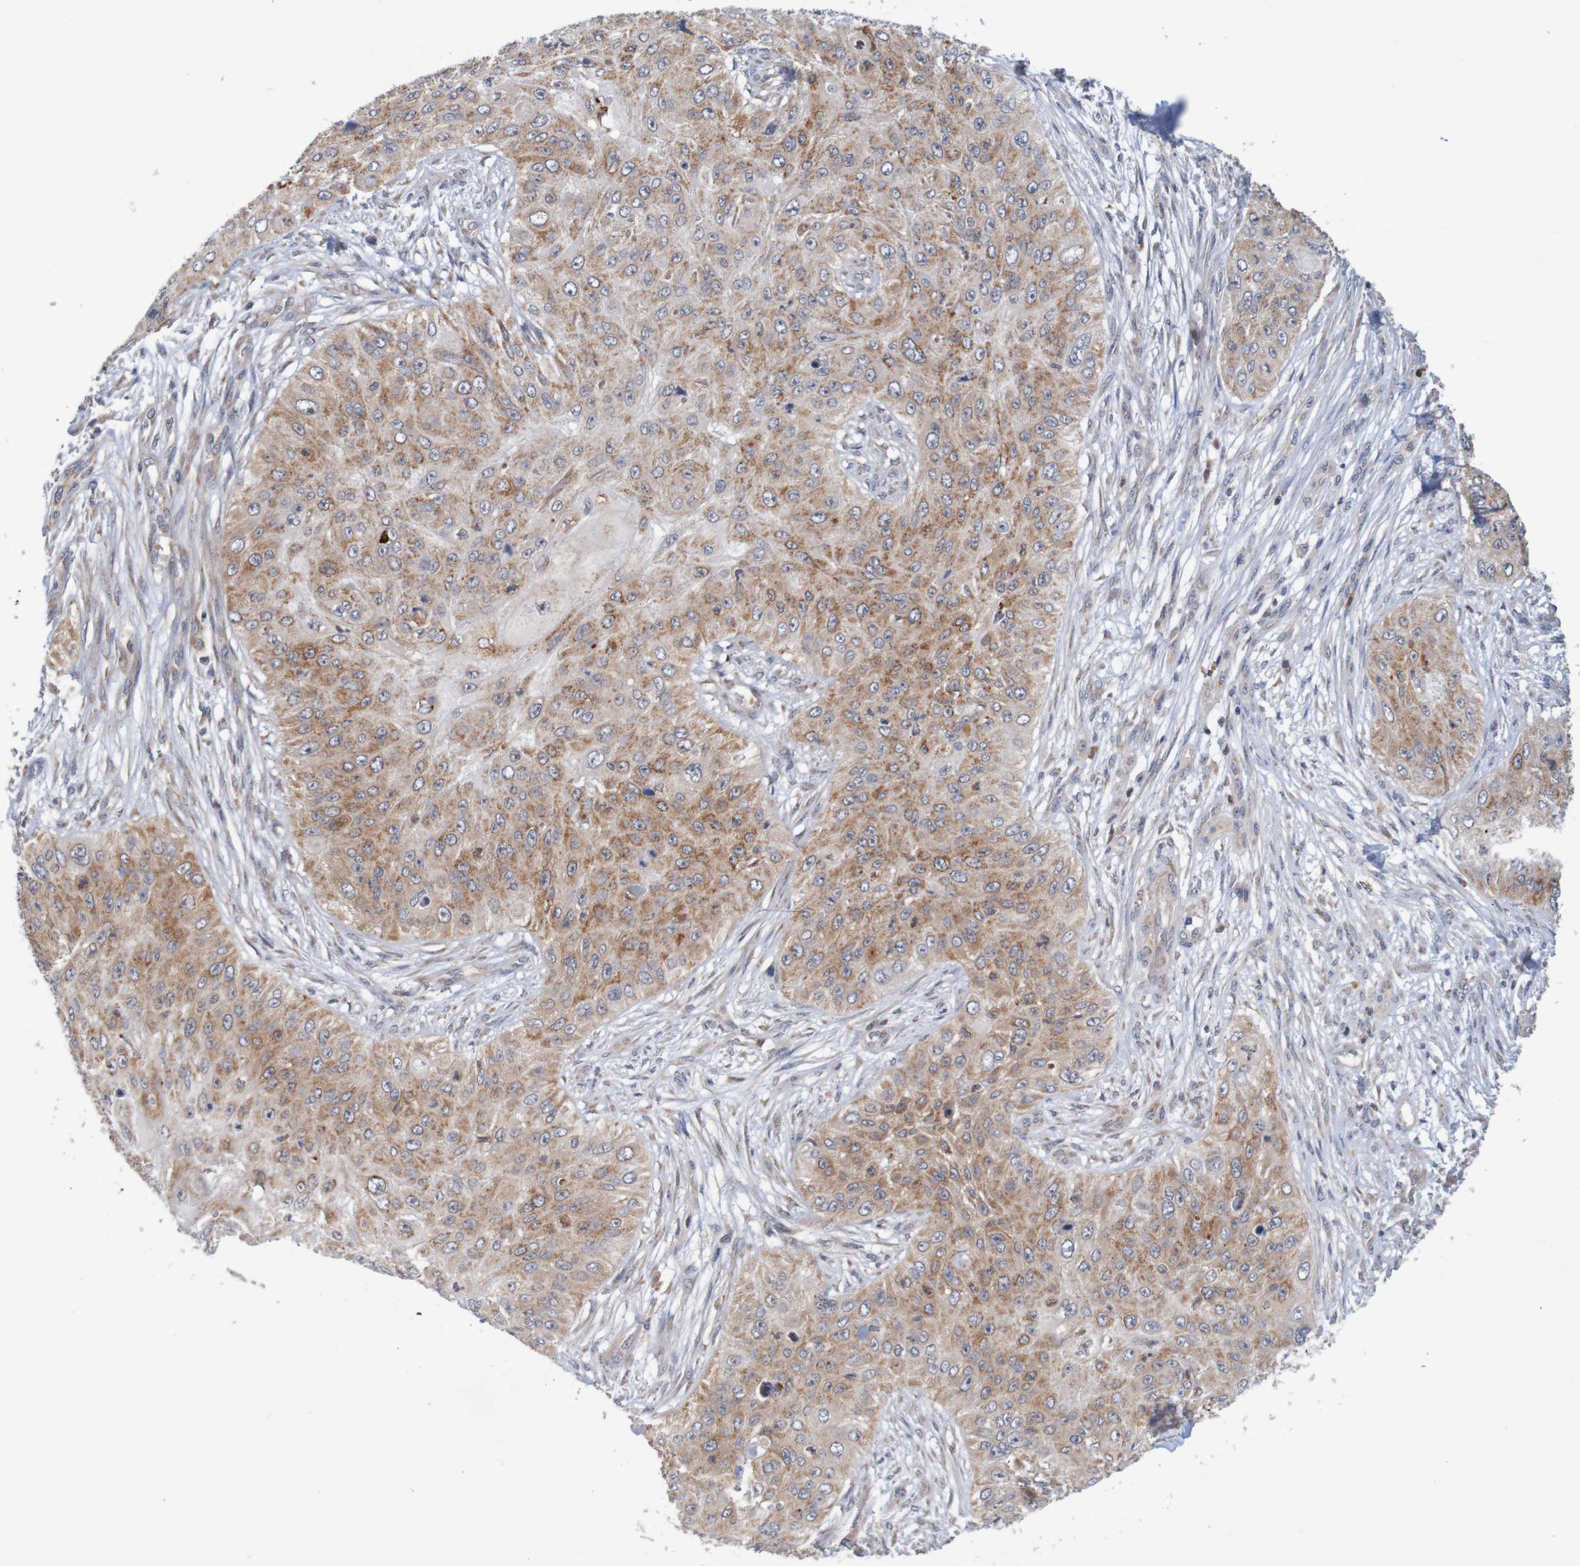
{"staining": {"intensity": "moderate", "quantity": ">75%", "location": "cytoplasmic/membranous"}, "tissue": "skin cancer", "cell_type": "Tumor cells", "image_type": "cancer", "snomed": [{"axis": "morphology", "description": "Squamous cell carcinoma, NOS"}, {"axis": "topography", "description": "Skin"}], "caption": "Immunohistochemistry (IHC) micrograph of neoplastic tissue: squamous cell carcinoma (skin) stained using immunohistochemistry shows medium levels of moderate protein expression localized specifically in the cytoplasmic/membranous of tumor cells, appearing as a cytoplasmic/membranous brown color.", "gene": "NAV2", "patient": {"sex": "female", "age": 80}}